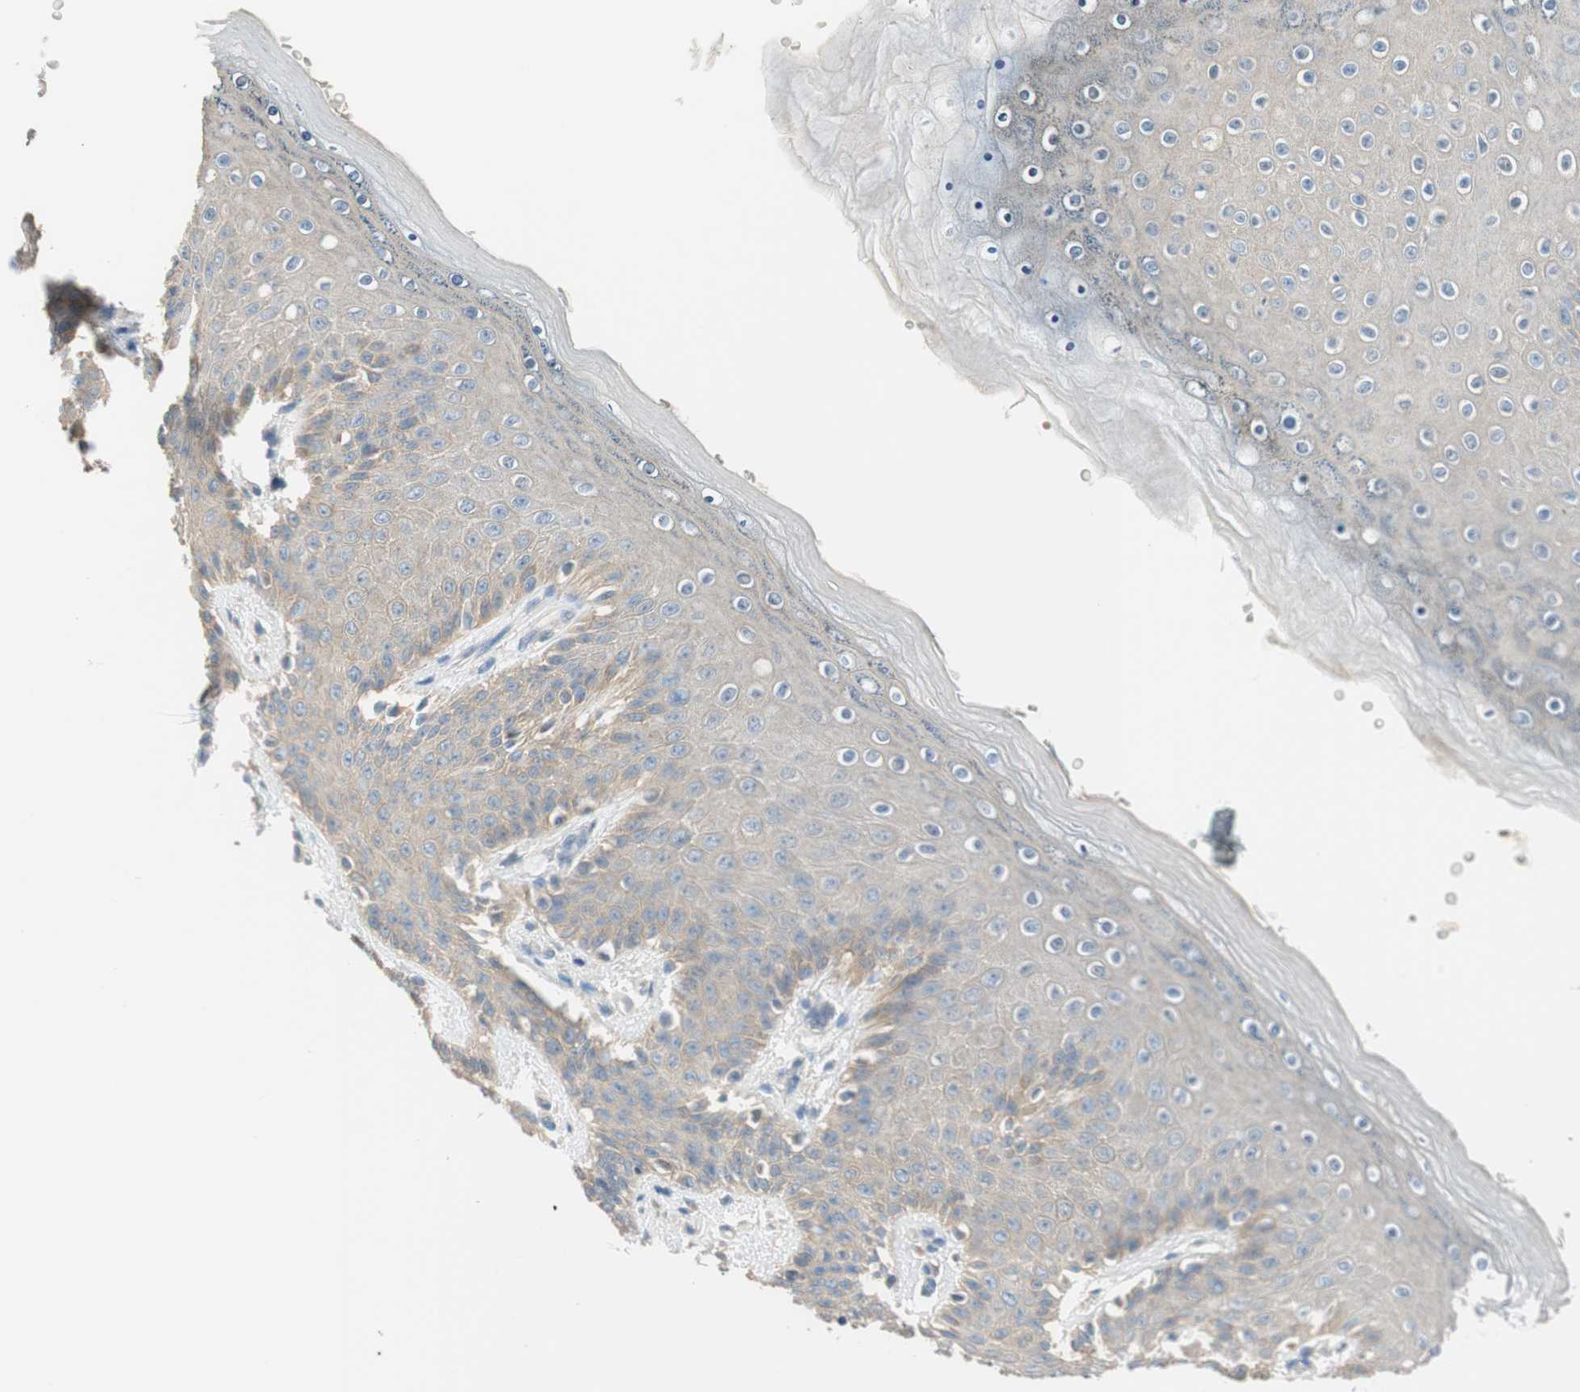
{"staining": {"intensity": "negative", "quantity": "none", "location": "none"}, "tissue": "skin", "cell_type": "Epidermal cells", "image_type": "normal", "snomed": [{"axis": "morphology", "description": "Normal tissue, NOS"}, {"axis": "topography", "description": "Anal"}], "caption": "There is no significant expression in epidermal cells of skin. (DAB IHC visualized using brightfield microscopy, high magnification).", "gene": "GLUL", "patient": {"sex": "female", "age": 46}}